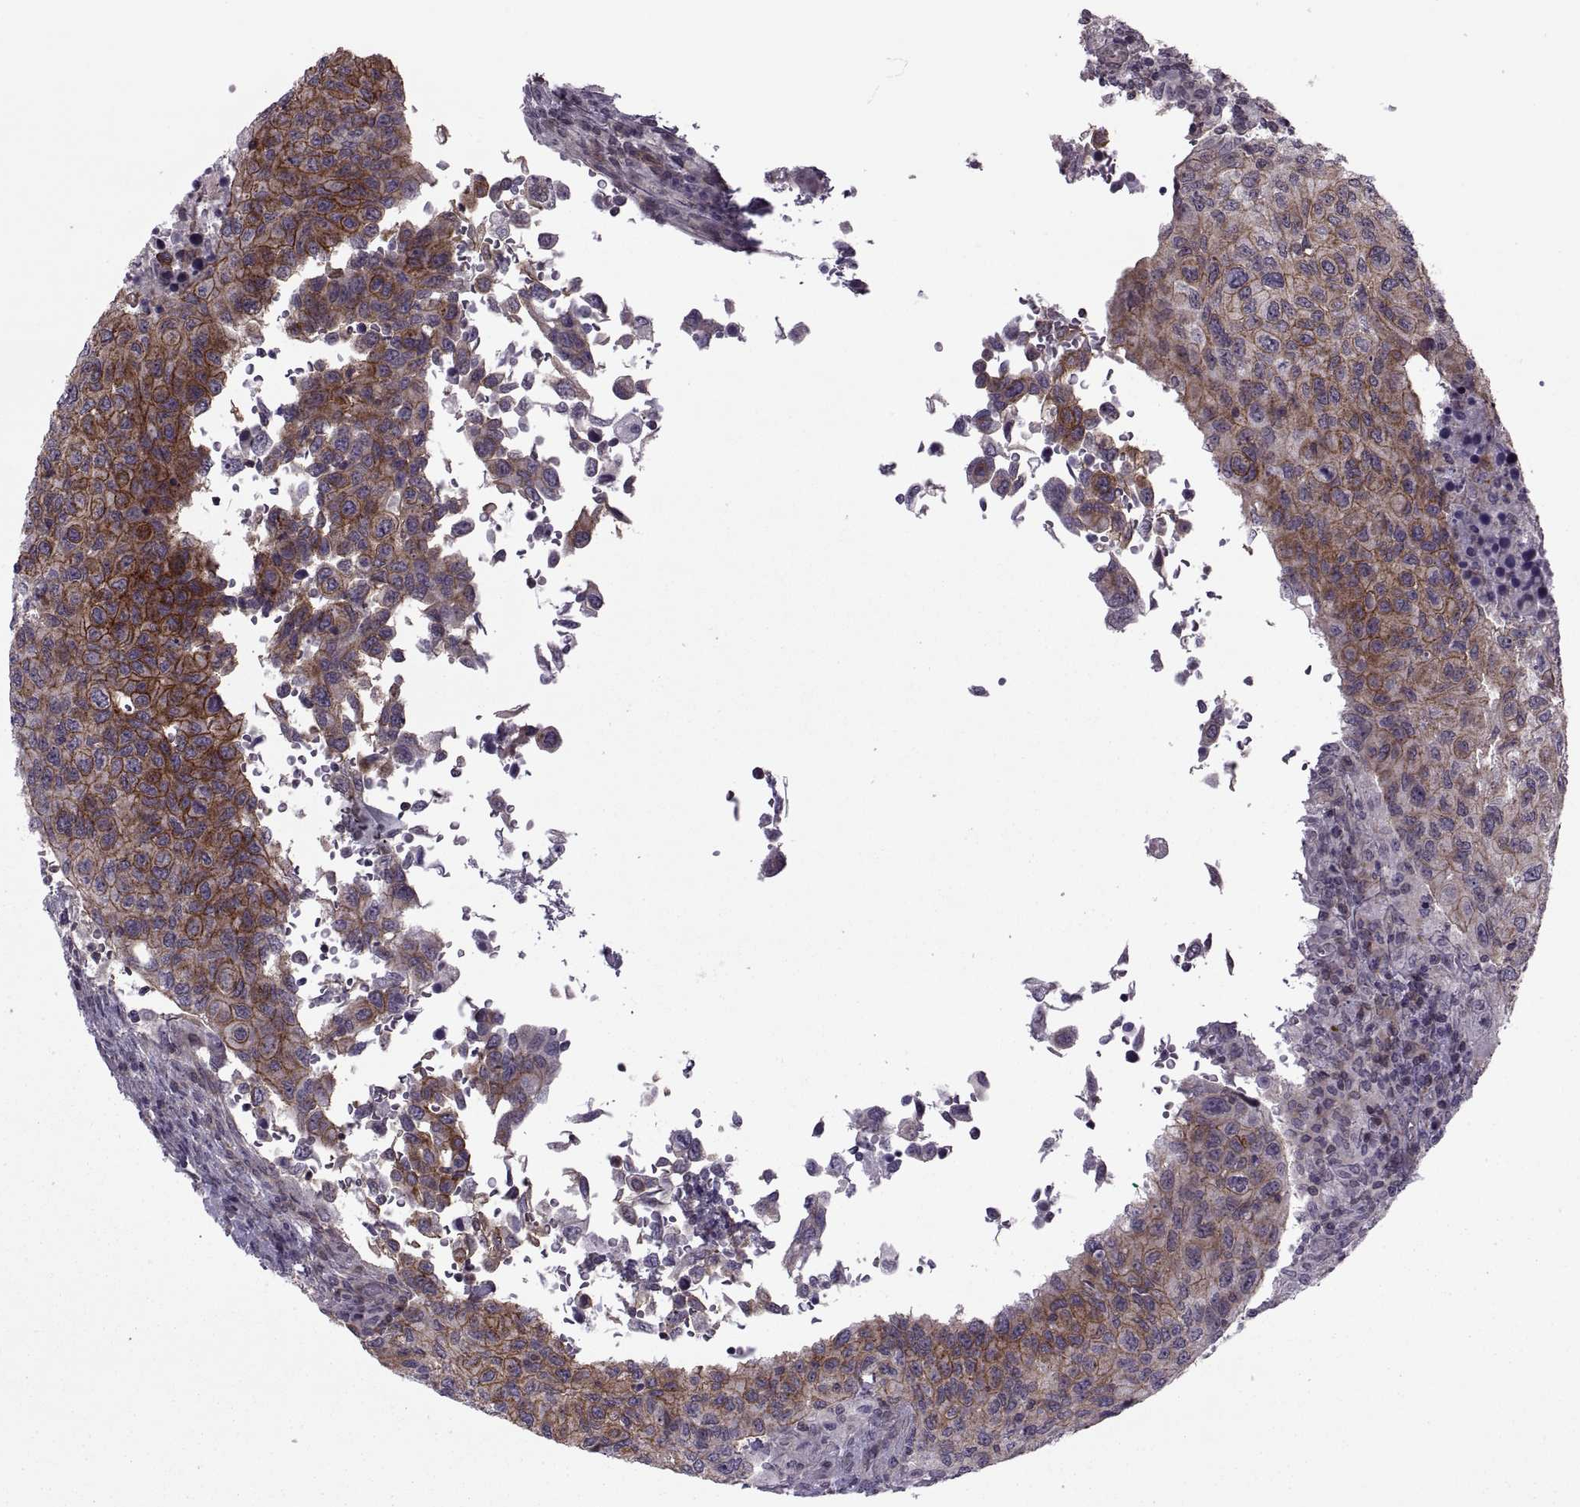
{"staining": {"intensity": "strong", "quantity": "25%-75%", "location": "cytoplasmic/membranous"}, "tissue": "urothelial cancer", "cell_type": "Tumor cells", "image_type": "cancer", "snomed": [{"axis": "morphology", "description": "Urothelial carcinoma, High grade"}, {"axis": "topography", "description": "Urinary bladder"}], "caption": "Urothelial cancer tissue displays strong cytoplasmic/membranous expression in approximately 25%-75% of tumor cells, visualized by immunohistochemistry.", "gene": "ODF3", "patient": {"sex": "female", "age": 78}}